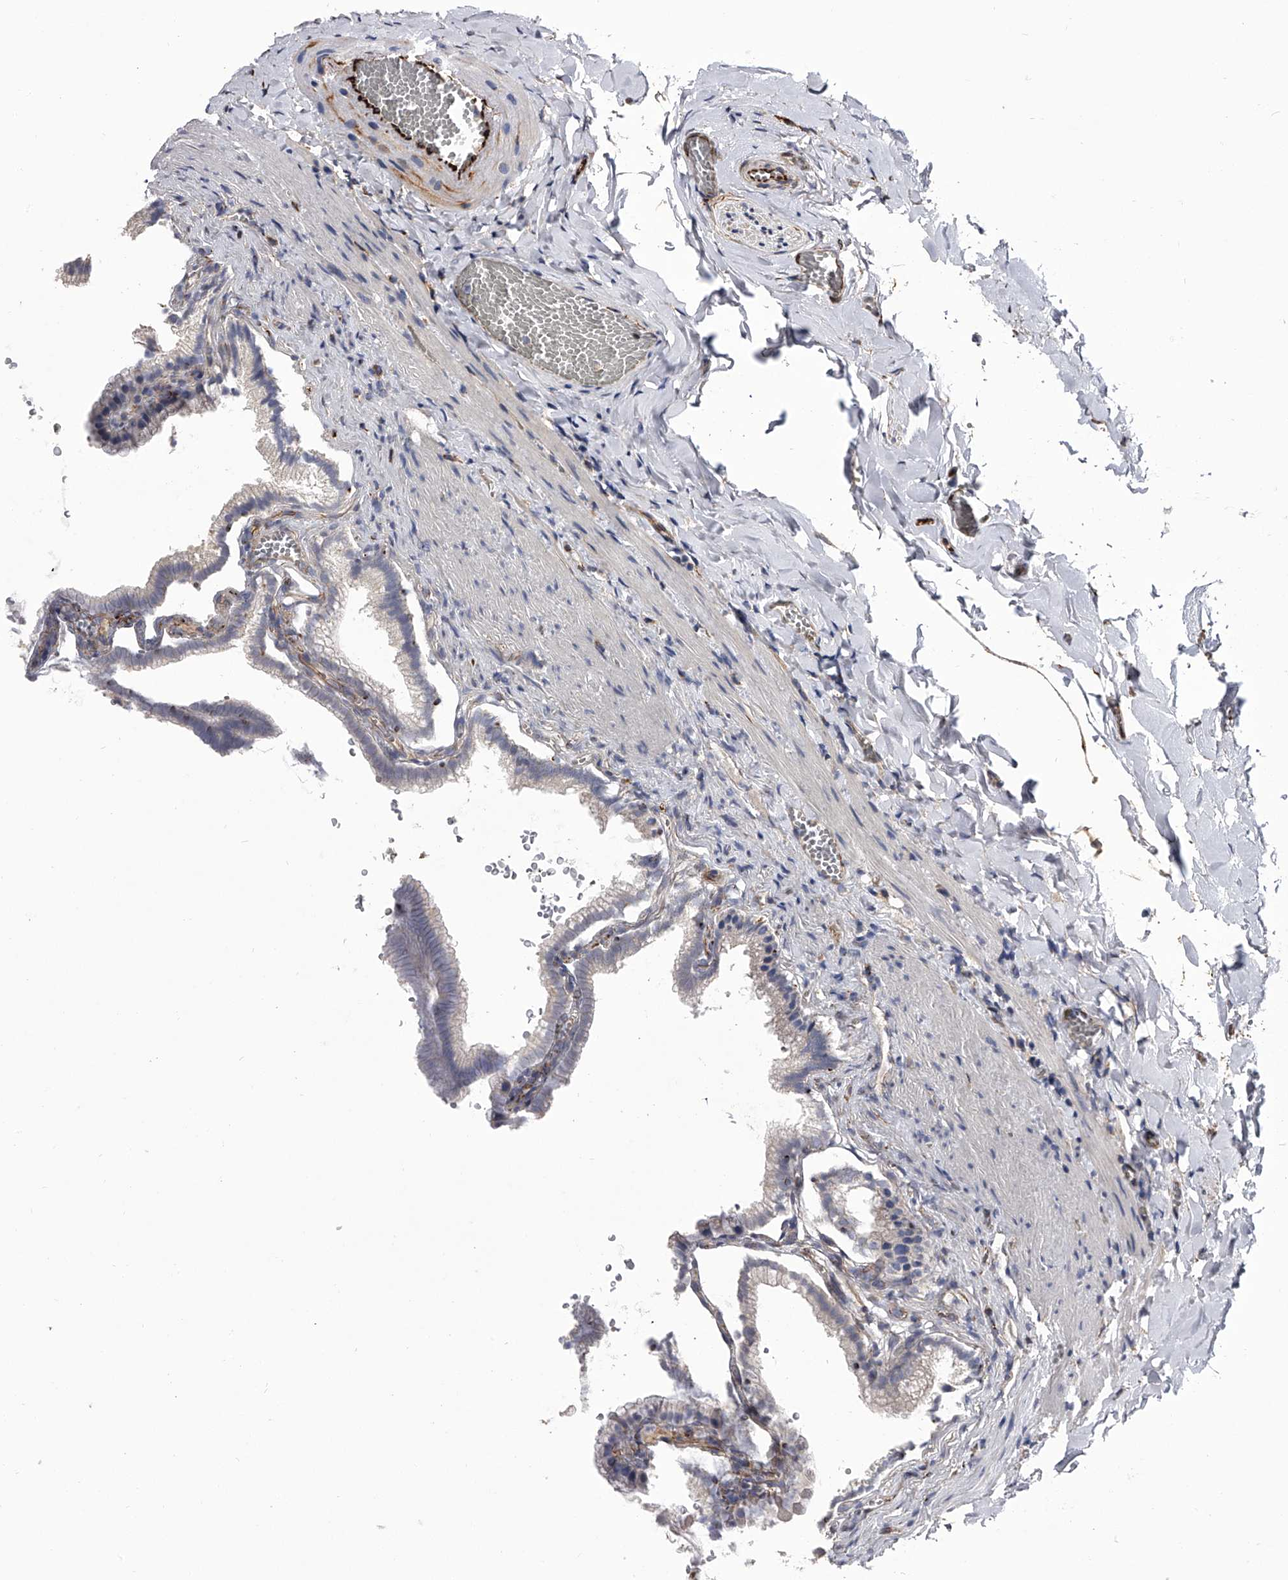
{"staining": {"intensity": "negative", "quantity": "none", "location": "none"}, "tissue": "gallbladder", "cell_type": "Glandular cells", "image_type": "normal", "snomed": [{"axis": "morphology", "description": "Normal tissue, NOS"}, {"axis": "topography", "description": "Gallbladder"}], "caption": "The image demonstrates no significant positivity in glandular cells of gallbladder.", "gene": "EFCAB7", "patient": {"sex": "male", "age": 38}}